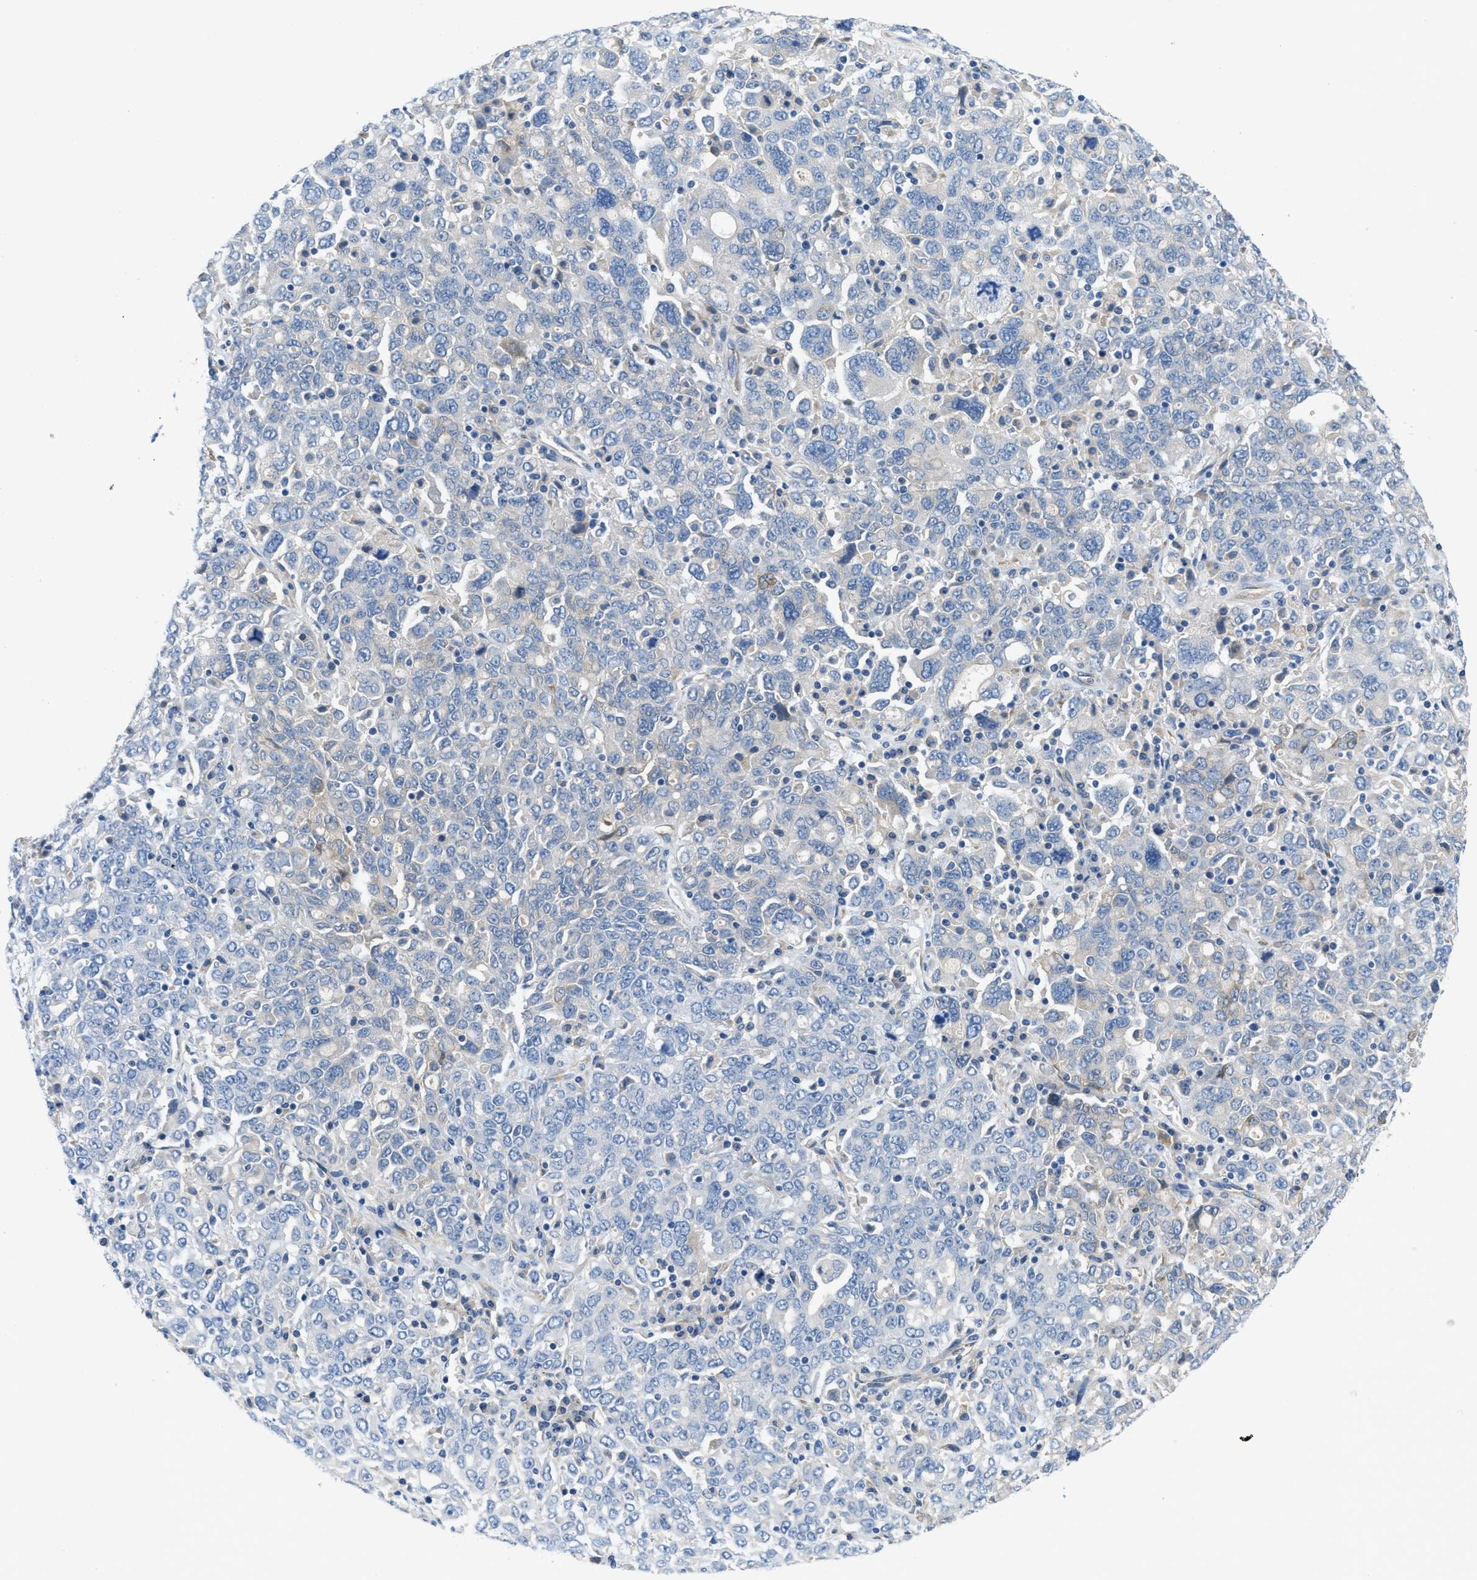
{"staining": {"intensity": "negative", "quantity": "none", "location": "none"}, "tissue": "ovarian cancer", "cell_type": "Tumor cells", "image_type": "cancer", "snomed": [{"axis": "morphology", "description": "Carcinoma, endometroid"}, {"axis": "topography", "description": "Ovary"}], "caption": "Photomicrograph shows no significant protein expression in tumor cells of ovarian endometroid carcinoma.", "gene": "PGR", "patient": {"sex": "female", "age": 62}}